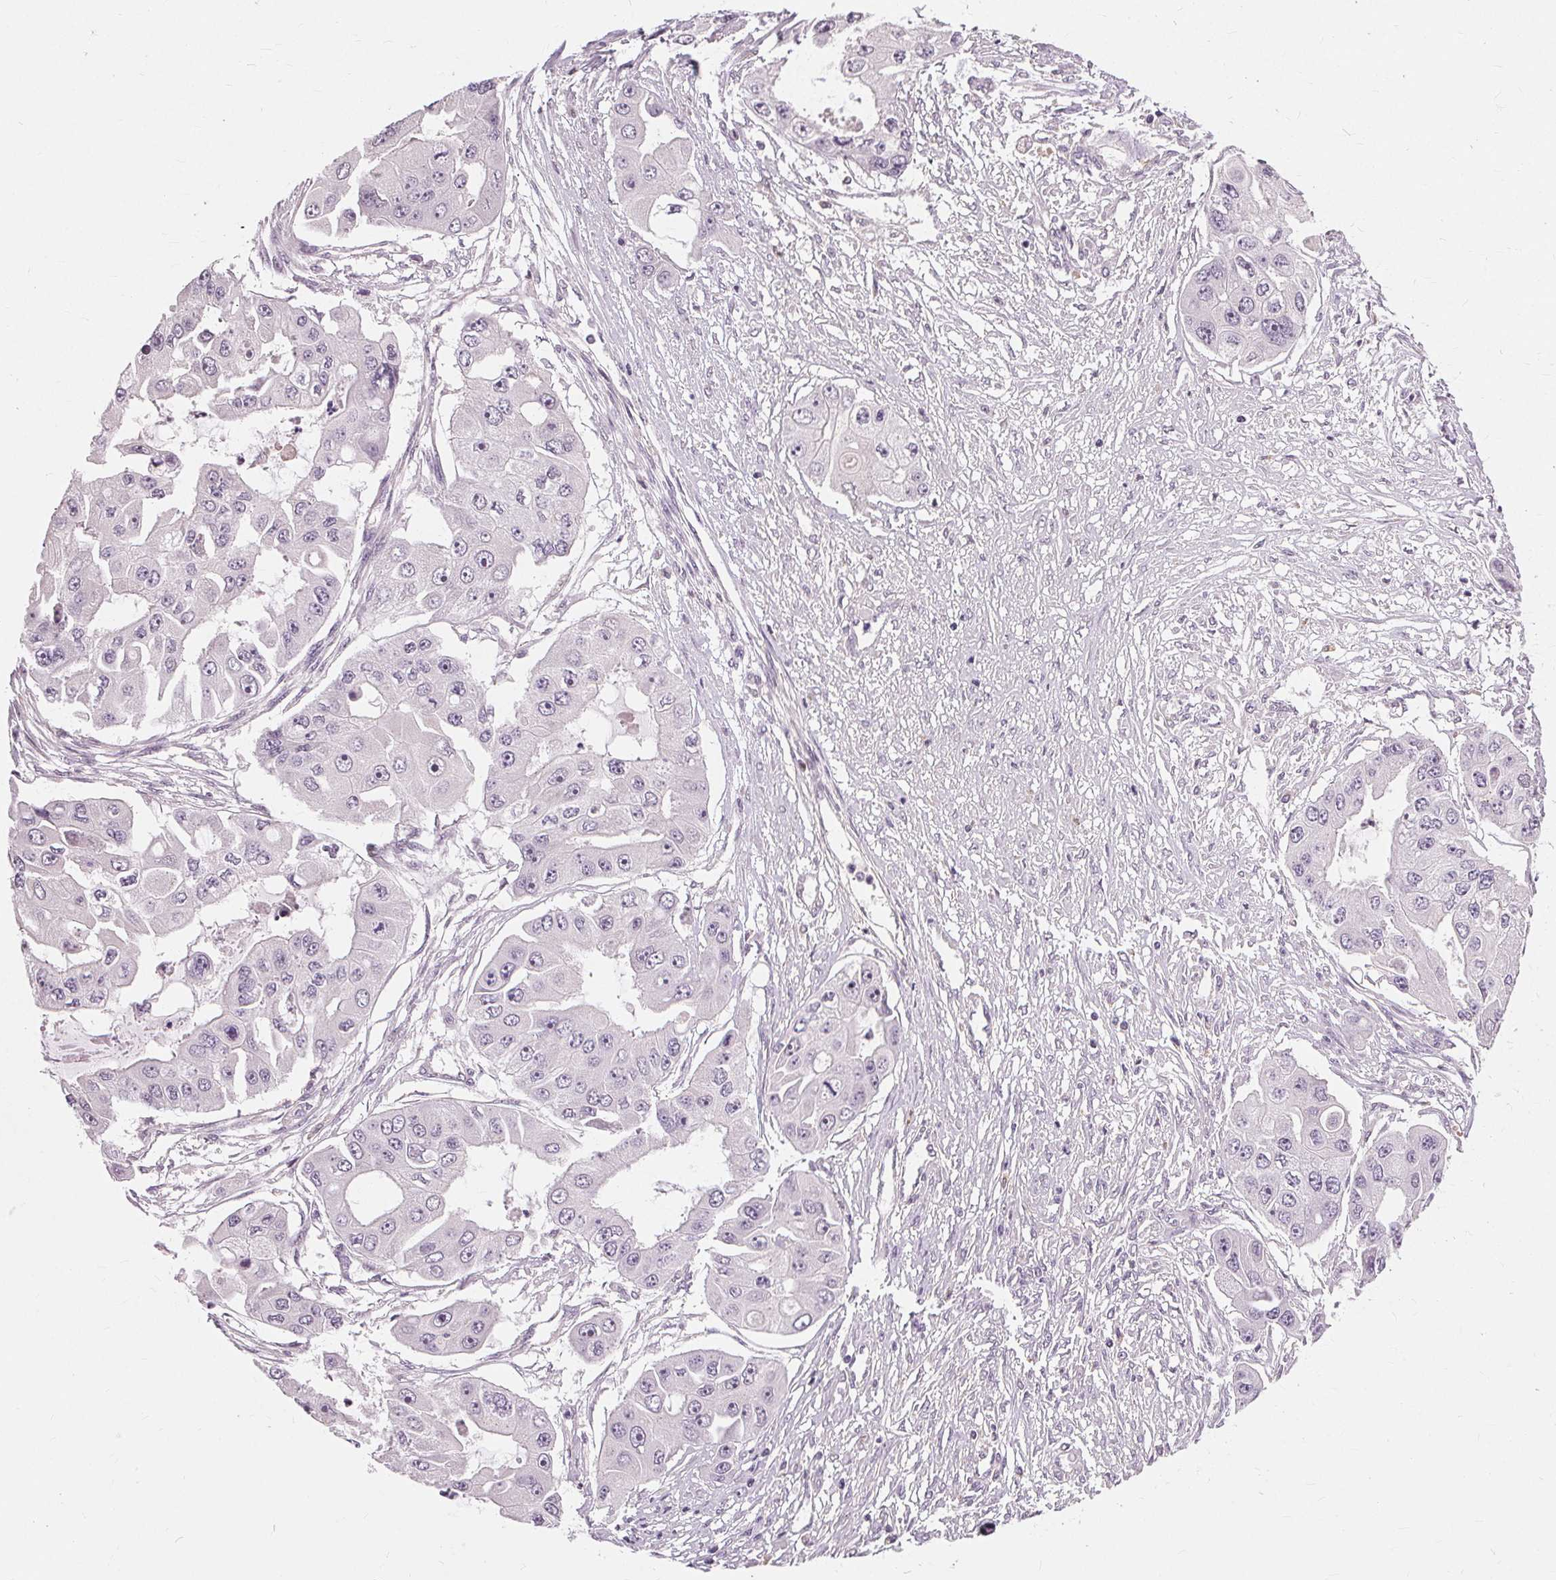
{"staining": {"intensity": "negative", "quantity": "none", "location": "none"}, "tissue": "ovarian cancer", "cell_type": "Tumor cells", "image_type": "cancer", "snomed": [{"axis": "morphology", "description": "Cystadenocarcinoma, serous, NOS"}, {"axis": "topography", "description": "Ovary"}], "caption": "Immunohistochemistry of ovarian cancer (serous cystadenocarcinoma) exhibits no expression in tumor cells. (DAB (3,3'-diaminobenzidine) immunohistochemistry visualized using brightfield microscopy, high magnification).", "gene": "SIGLEC6", "patient": {"sex": "female", "age": 56}}